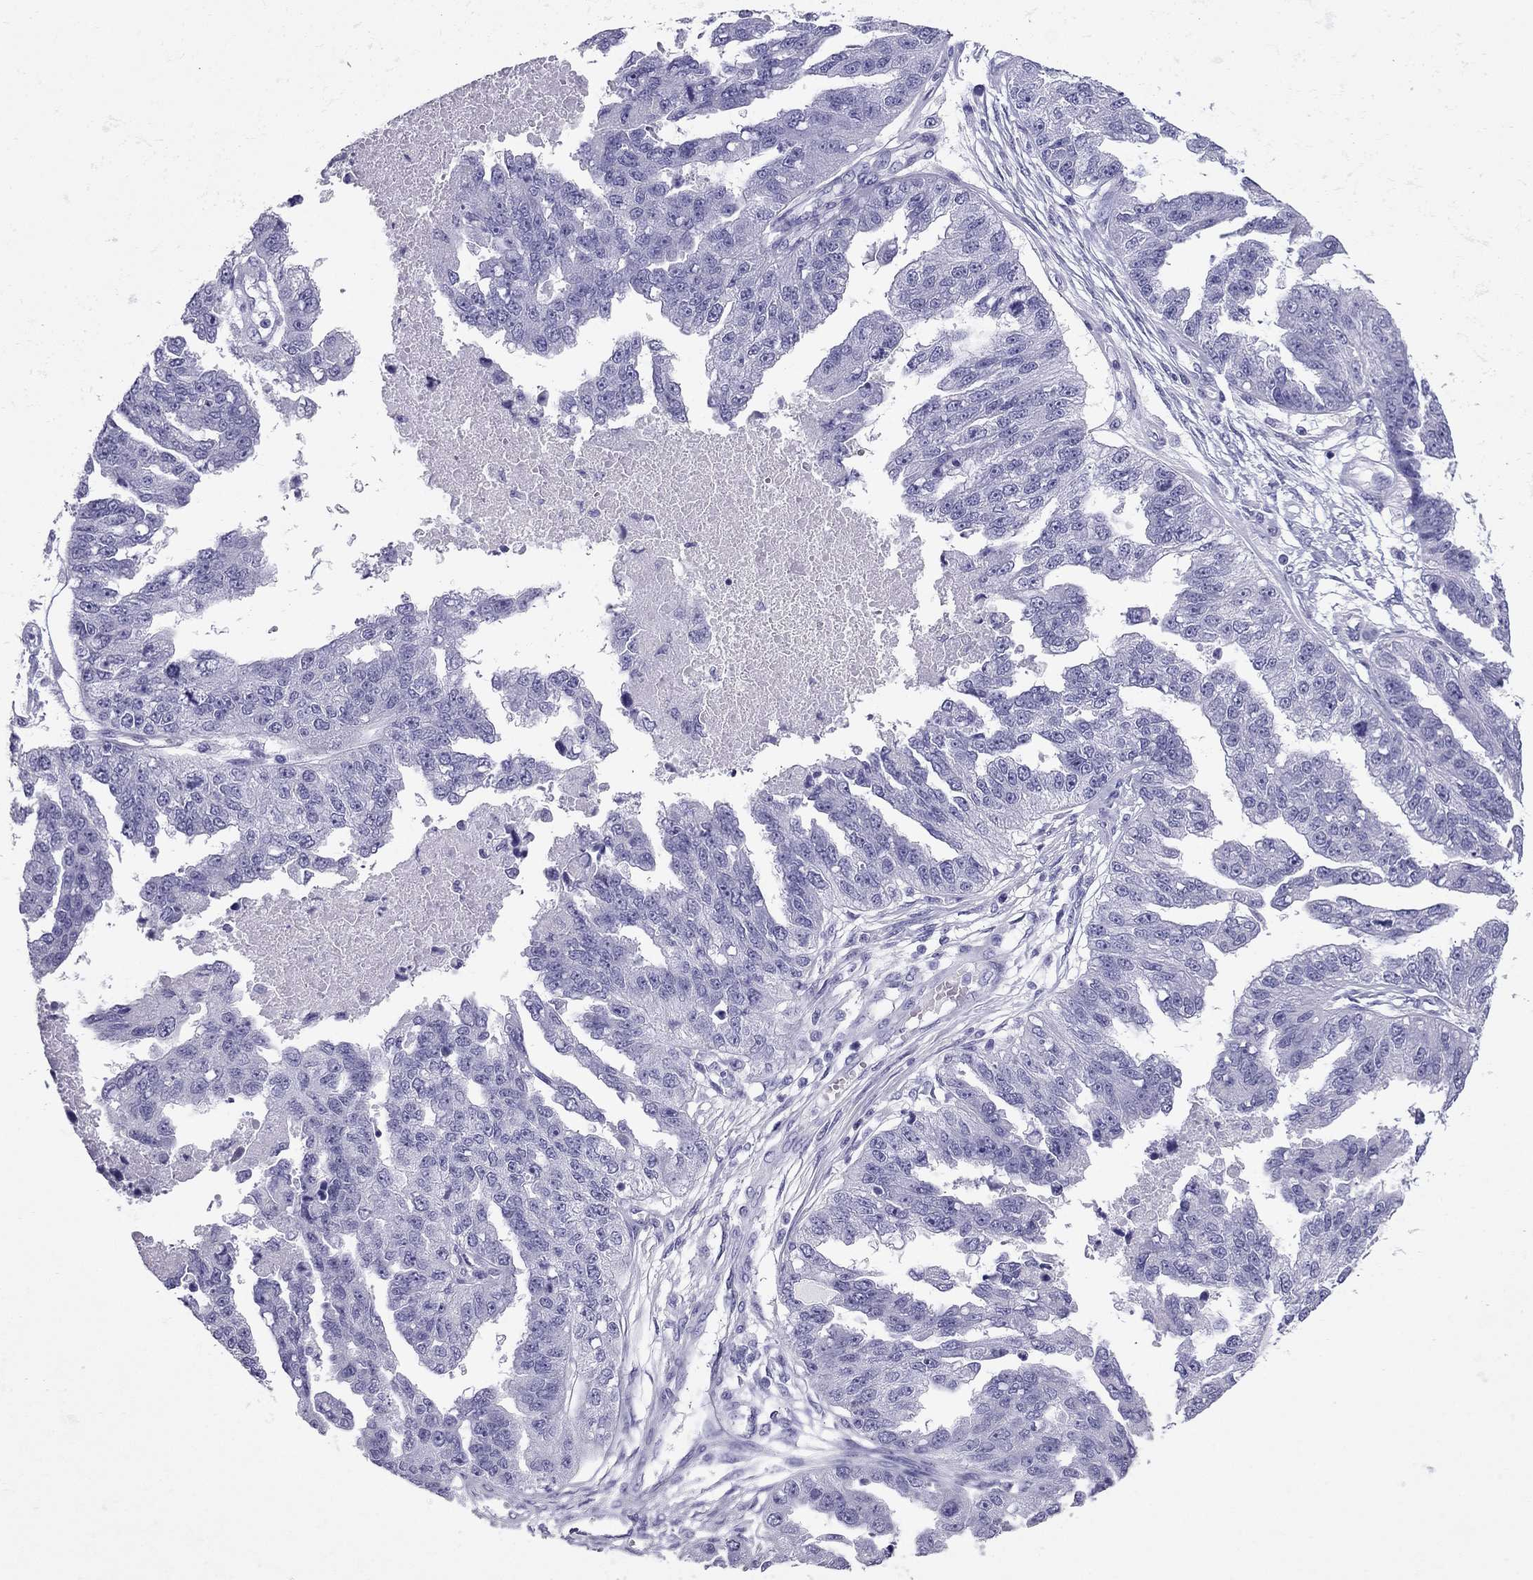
{"staining": {"intensity": "negative", "quantity": "none", "location": "none"}, "tissue": "ovarian cancer", "cell_type": "Tumor cells", "image_type": "cancer", "snomed": [{"axis": "morphology", "description": "Cystadenocarcinoma, serous, NOS"}, {"axis": "topography", "description": "Ovary"}], "caption": "The micrograph exhibits no significant expression in tumor cells of ovarian serous cystadenocarcinoma. Nuclei are stained in blue.", "gene": "PDE6A", "patient": {"sex": "female", "age": 58}}